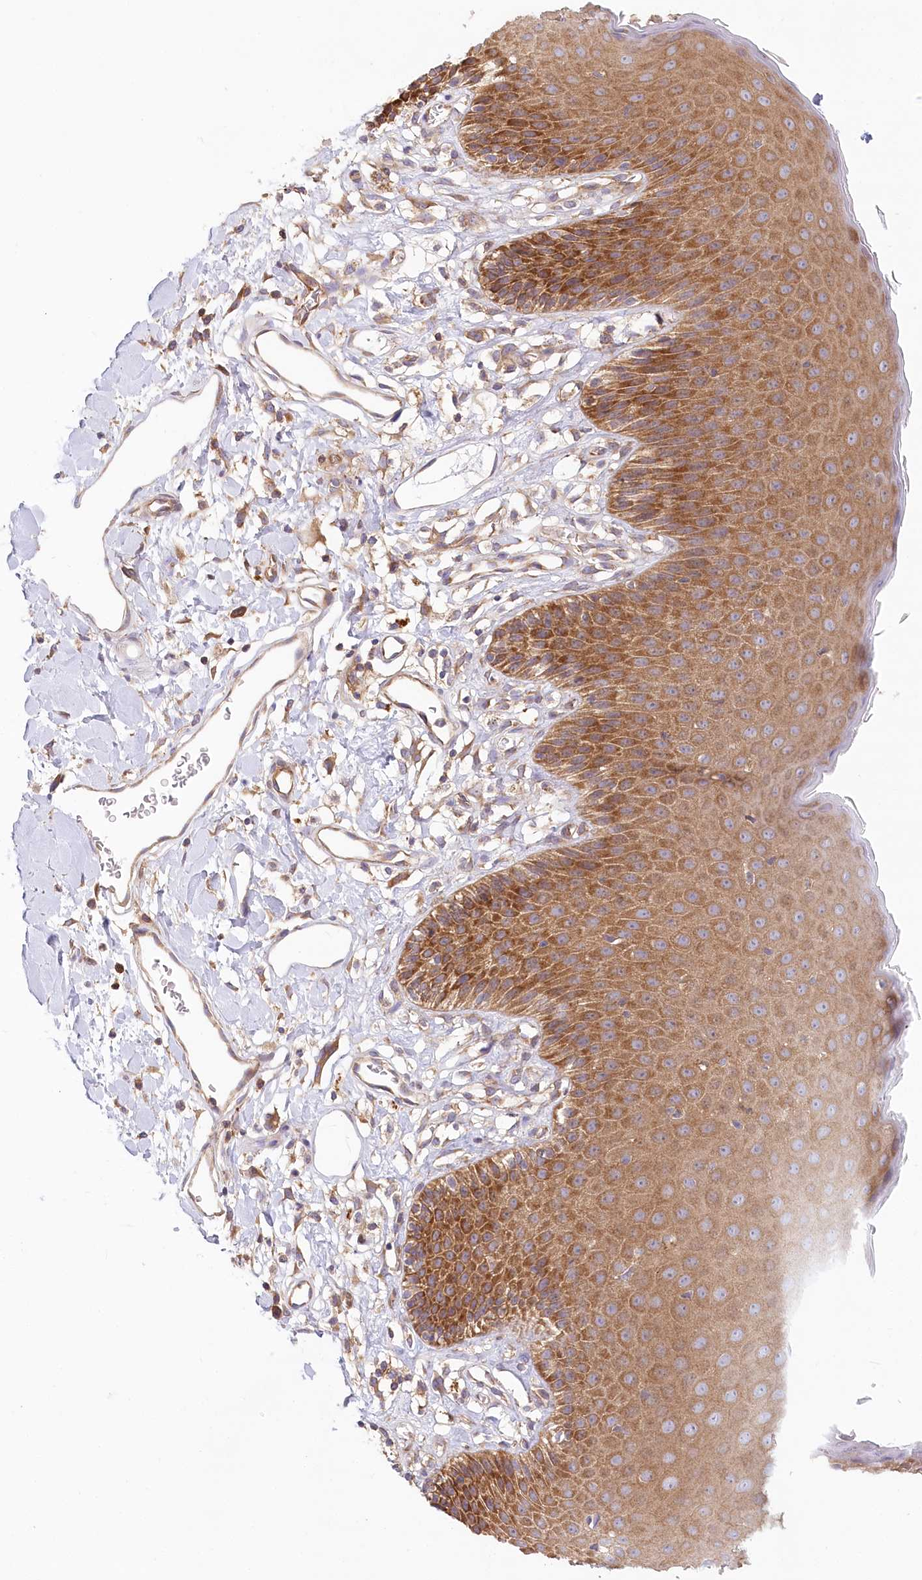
{"staining": {"intensity": "strong", "quantity": ">75%", "location": "cytoplasmic/membranous"}, "tissue": "skin", "cell_type": "Epidermal cells", "image_type": "normal", "snomed": [{"axis": "morphology", "description": "Normal tissue, NOS"}, {"axis": "topography", "description": "Vulva"}], "caption": "DAB (3,3'-diaminobenzidine) immunohistochemical staining of benign human skin exhibits strong cytoplasmic/membranous protein expression in about >75% of epidermal cells. Ihc stains the protein in brown and the nuclei are stained blue.", "gene": "UMPS", "patient": {"sex": "female", "age": 68}}